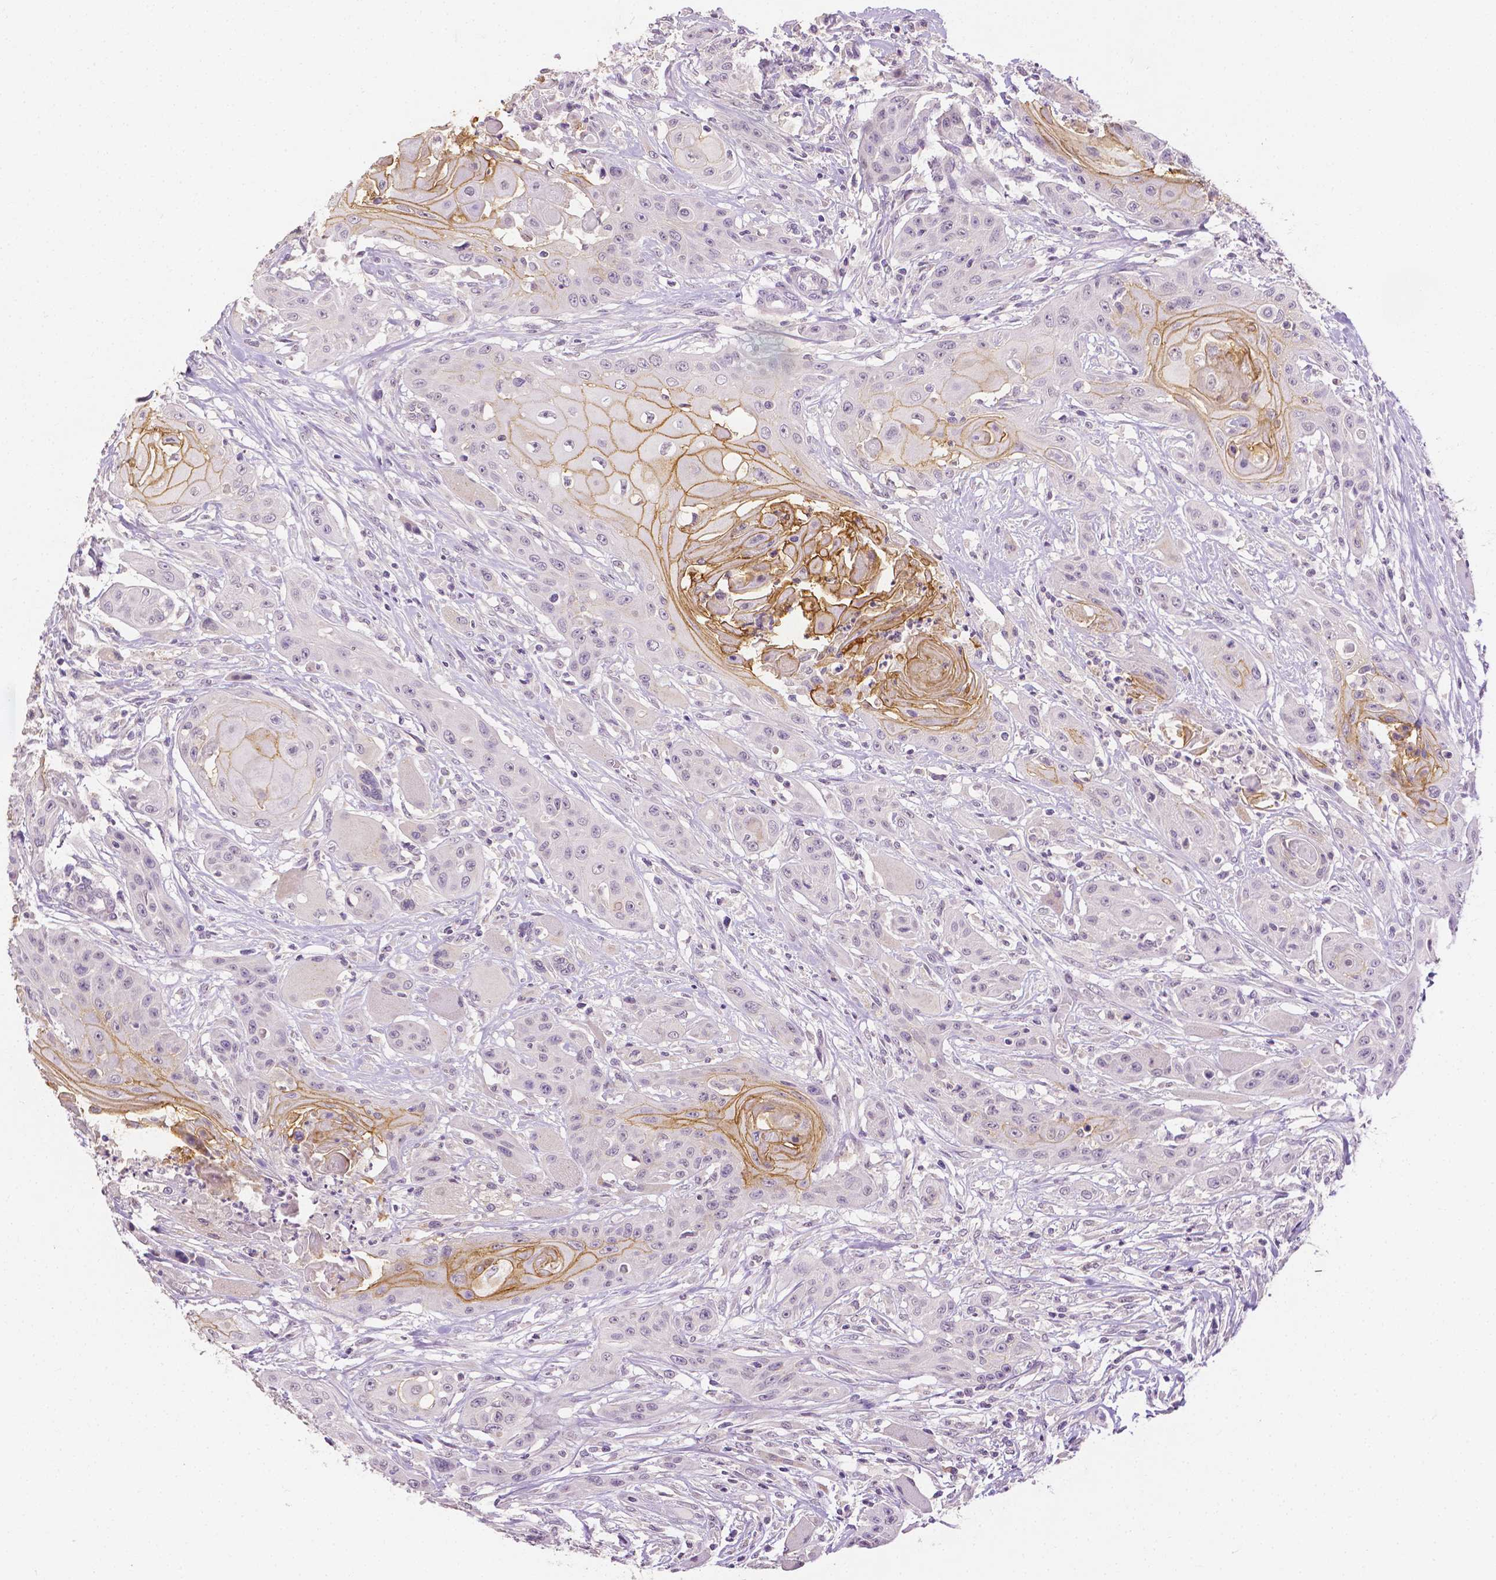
{"staining": {"intensity": "moderate", "quantity": "<25%", "location": "cytoplasmic/membranous"}, "tissue": "head and neck cancer", "cell_type": "Tumor cells", "image_type": "cancer", "snomed": [{"axis": "morphology", "description": "Squamous cell carcinoma, NOS"}, {"axis": "topography", "description": "Oral tissue"}, {"axis": "topography", "description": "Head-Neck"}, {"axis": "topography", "description": "Neck, NOS"}], "caption": "Moderate cytoplasmic/membranous protein positivity is appreciated in approximately <25% of tumor cells in head and neck squamous cell carcinoma.", "gene": "TGM1", "patient": {"sex": "female", "age": 55}}